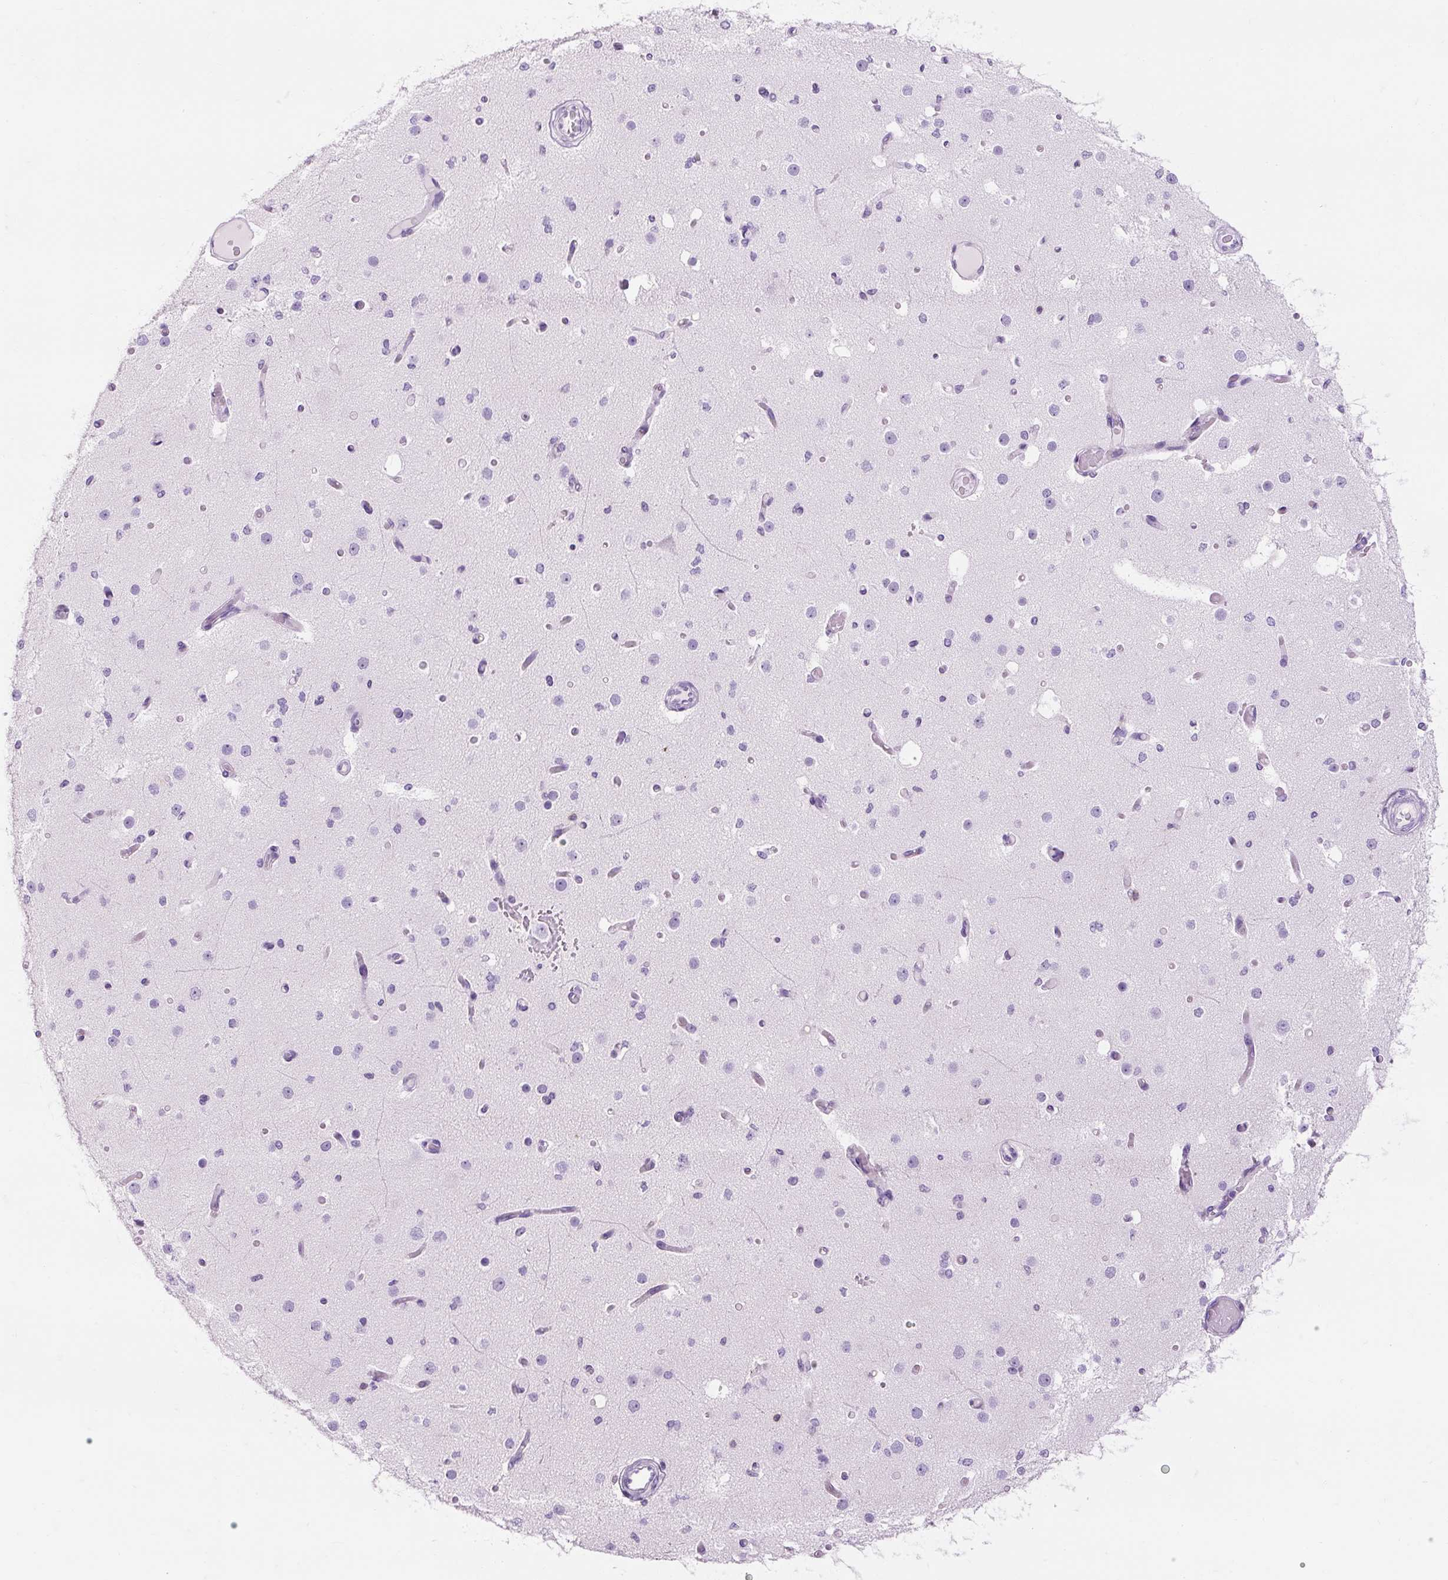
{"staining": {"intensity": "negative", "quantity": "none", "location": "none"}, "tissue": "cerebral cortex", "cell_type": "Endothelial cells", "image_type": "normal", "snomed": [{"axis": "morphology", "description": "Normal tissue, NOS"}, {"axis": "morphology", "description": "Inflammation, NOS"}, {"axis": "topography", "description": "Cerebral cortex"}], "caption": "High magnification brightfield microscopy of benign cerebral cortex stained with DAB (brown) and counterstained with hematoxylin (blue): endothelial cells show no significant staining. The staining was performed using DAB to visualize the protein expression in brown, while the nuclei were stained in blue with hematoxylin (Magnification: 20x).", "gene": "TIGD2", "patient": {"sex": "male", "age": 6}}